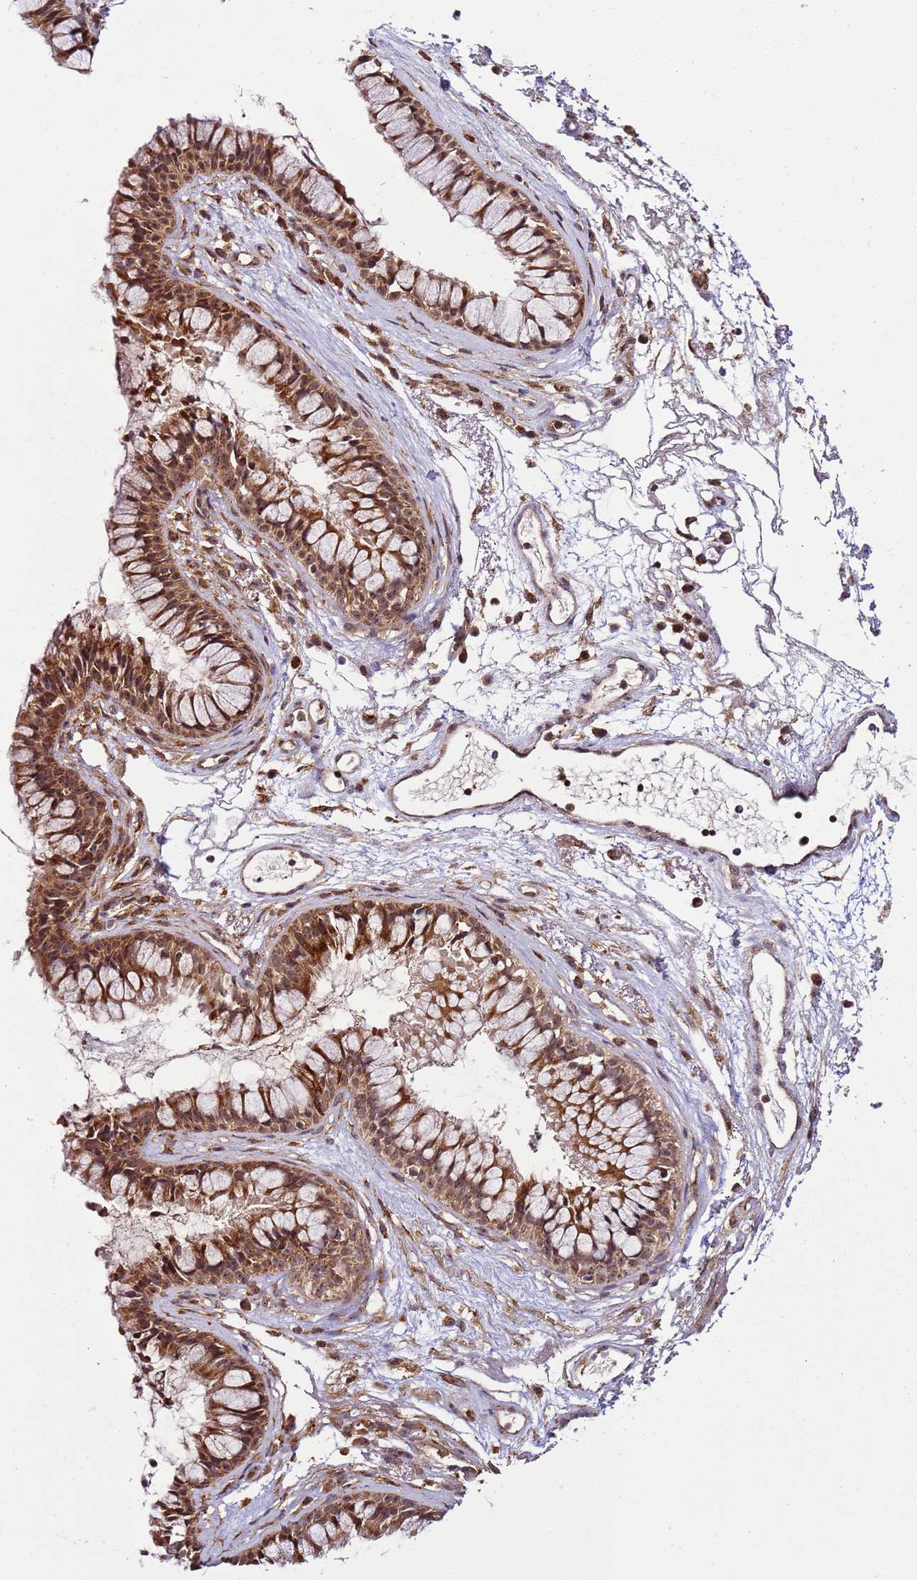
{"staining": {"intensity": "moderate", "quantity": ">75%", "location": "cytoplasmic/membranous,nuclear"}, "tissue": "nasopharynx", "cell_type": "Respiratory epithelial cells", "image_type": "normal", "snomed": [{"axis": "morphology", "description": "Normal tissue, NOS"}, {"axis": "topography", "description": "Nasopharynx"}], "caption": "Nasopharynx stained for a protein reveals moderate cytoplasmic/membranous,nuclear positivity in respiratory epithelial cells.", "gene": "RASA3", "patient": {"sex": "male", "age": 82}}